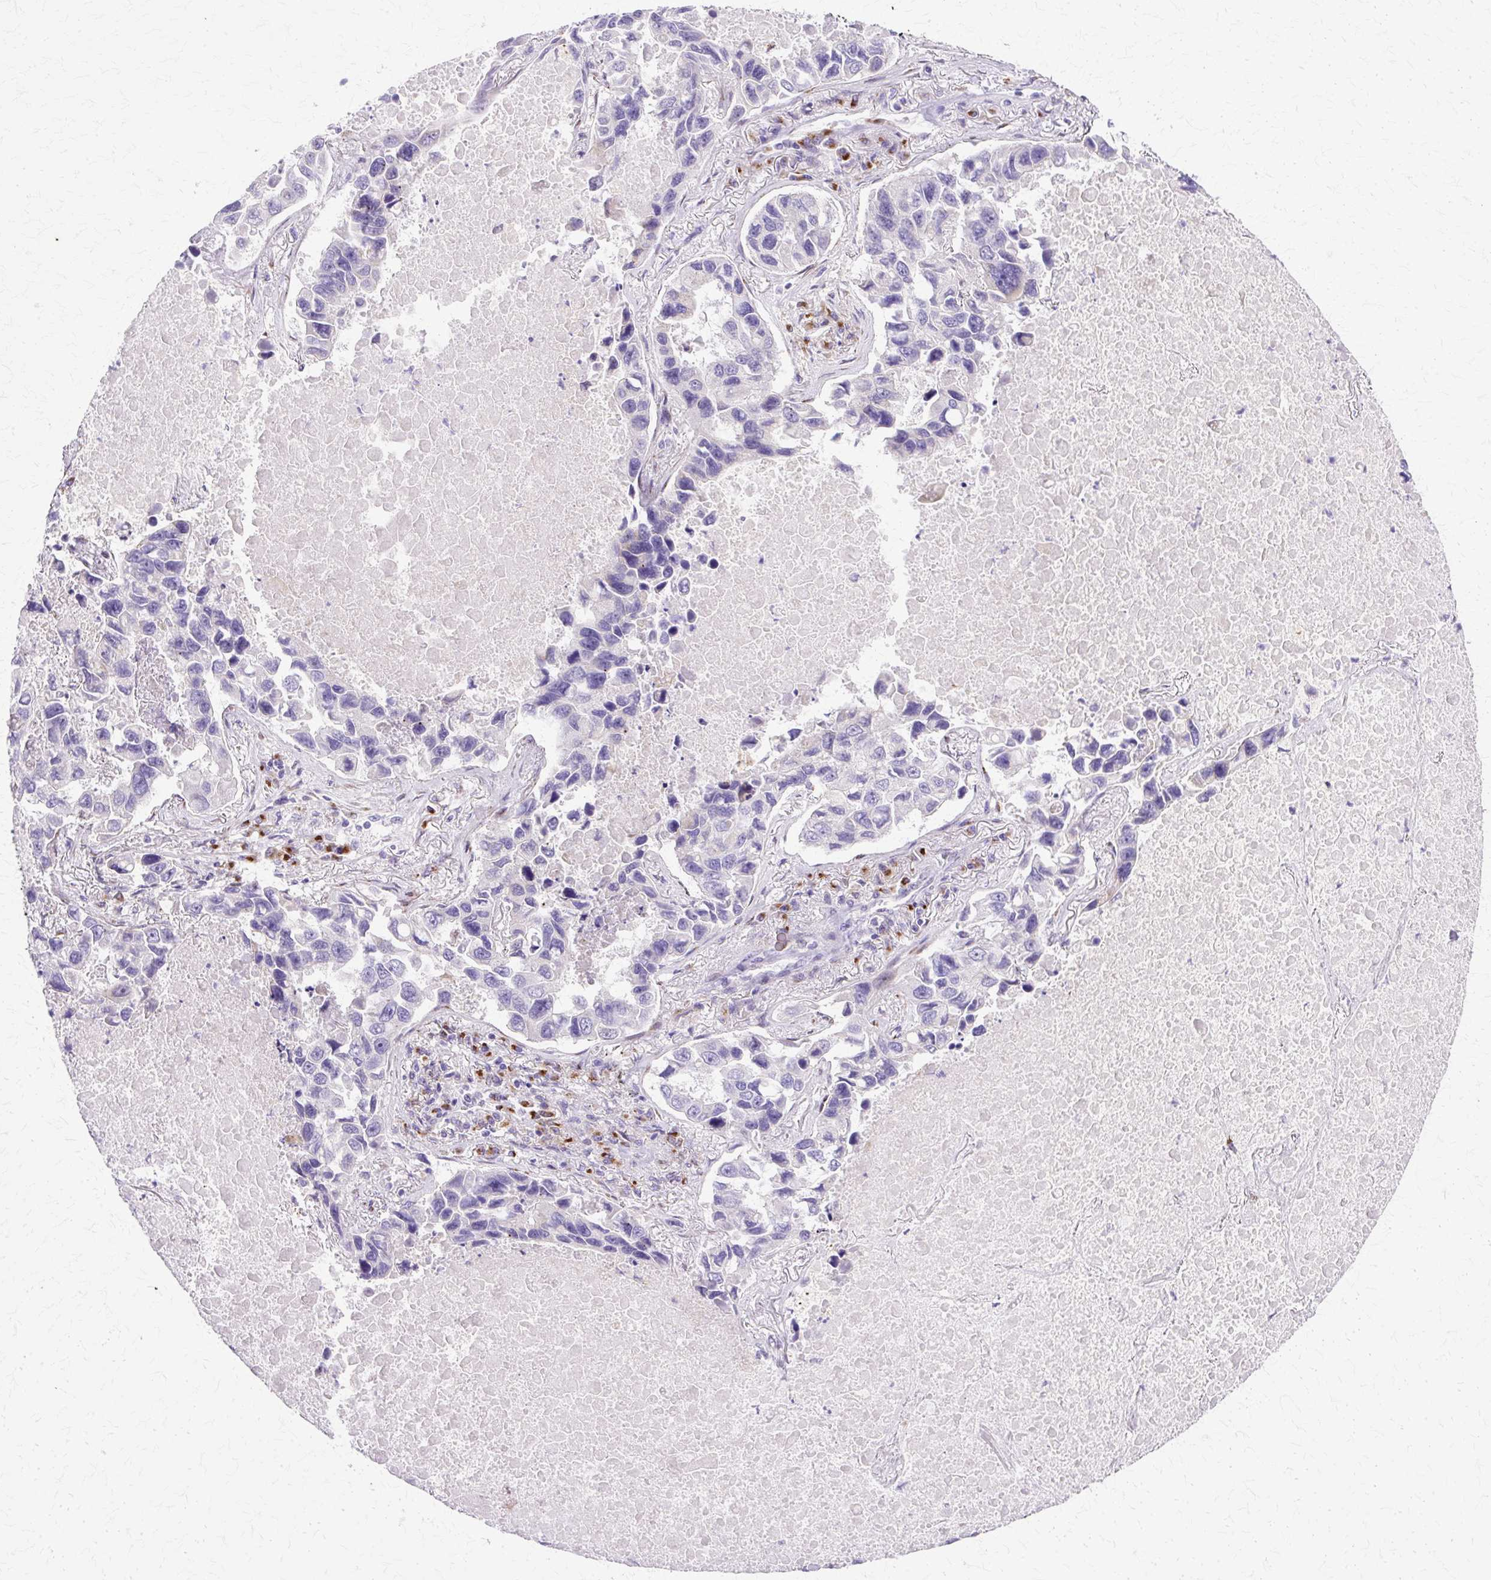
{"staining": {"intensity": "negative", "quantity": "none", "location": "none"}, "tissue": "lung cancer", "cell_type": "Tumor cells", "image_type": "cancer", "snomed": [{"axis": "morphology", "description": "Adenocarcinoma, NOS"}, {"axis": "topography", "description": "Lung"}], "caption": "There is no significant expression in tumor cells of adenocarcinoma (lung). (DAB (3,3'-diaminobenzidine) IHC with hematoxylin counter stain).", "gene": "TBC1D3G", "patient": {"sex": "male", "age": 64}}